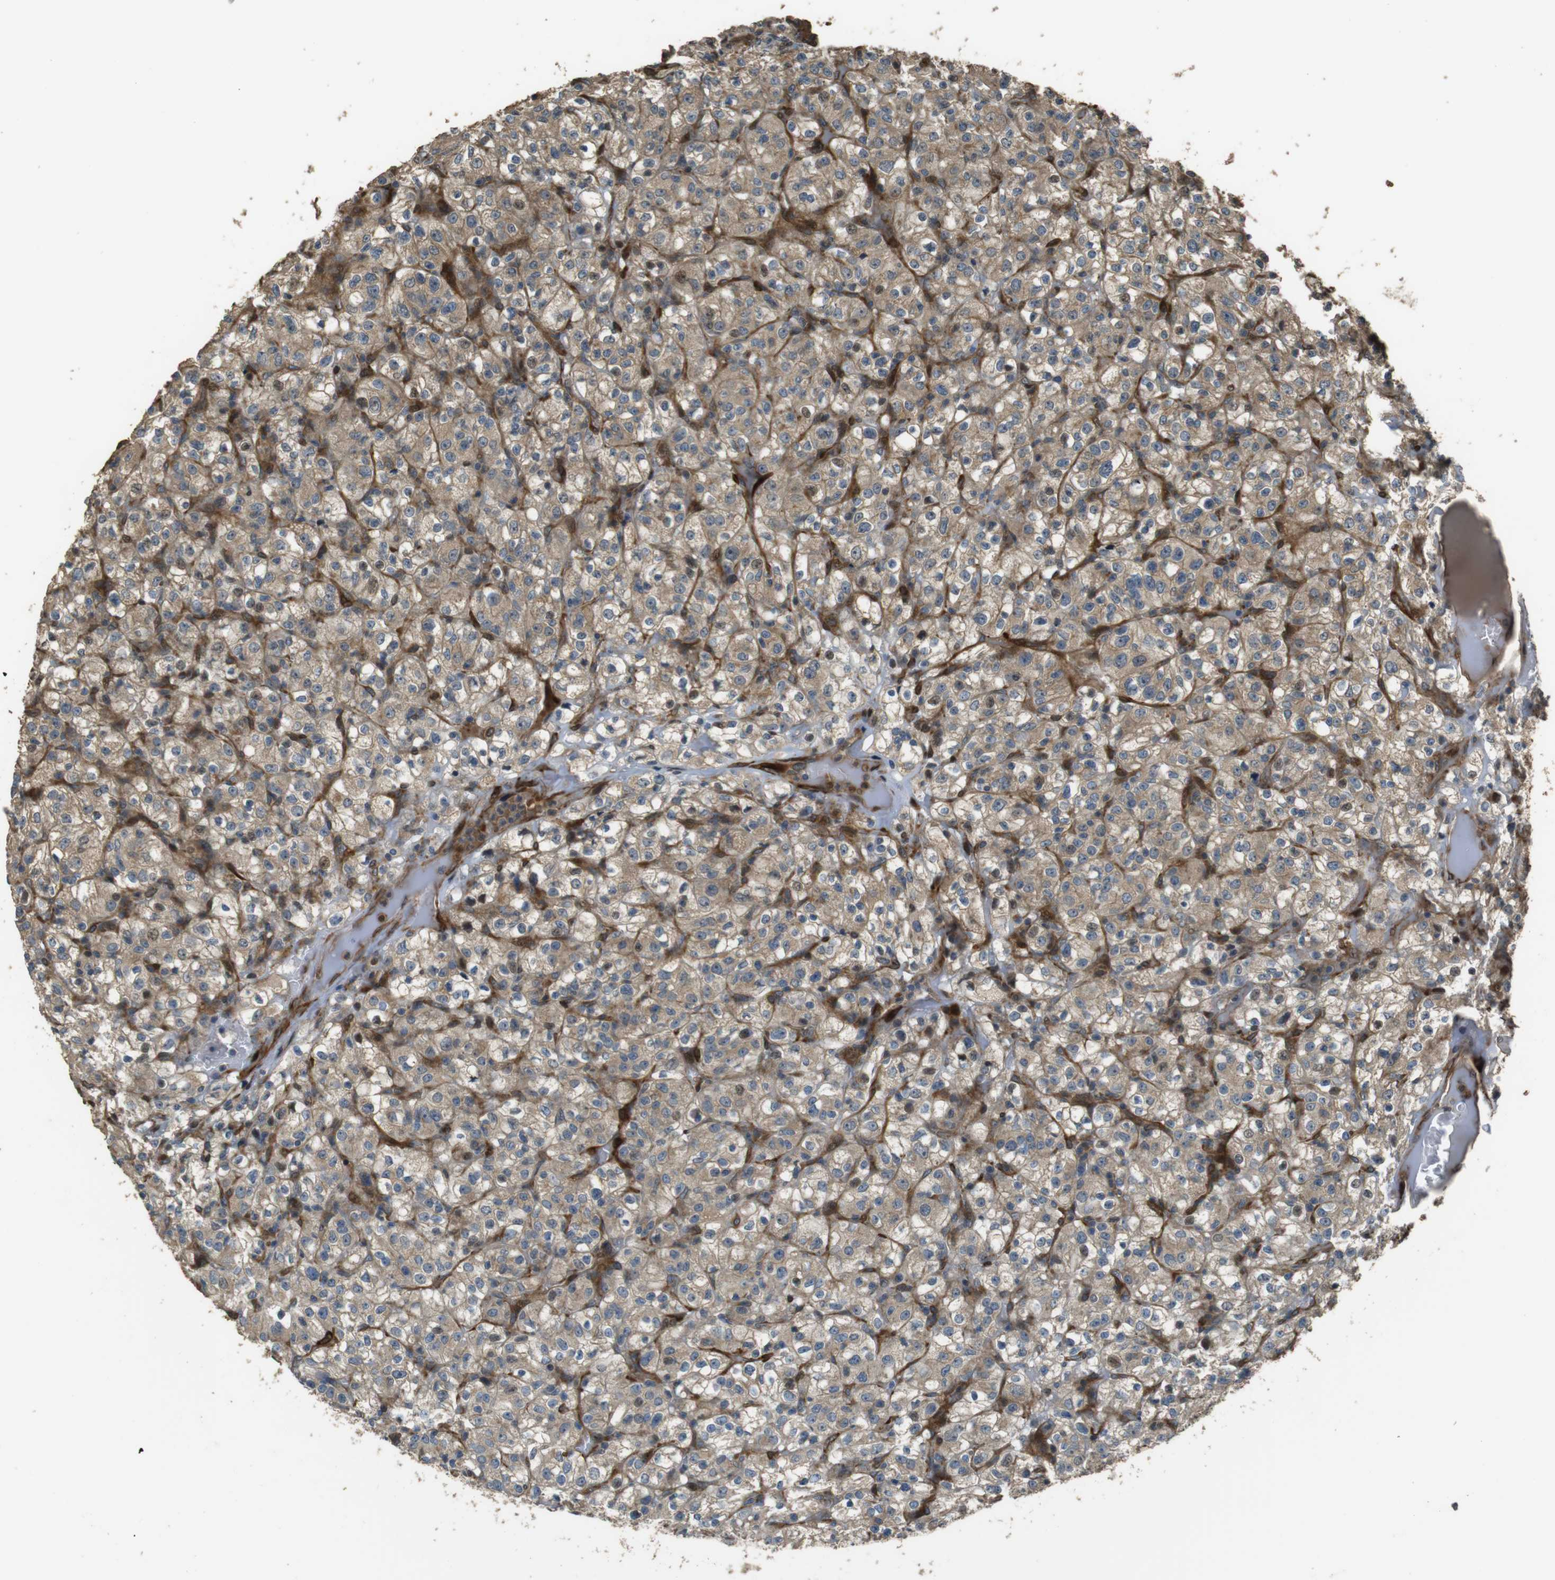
{"staining": {"intensity": "moderate", "quantity": "25%-75%", "location": "cytoplasmic/membranous"}, "tissue": "renal cancer", "cell_type": "Tumor cells", "image_type": "cancer", "snomed": [{"axis": "morphology", "description": "Normal tissue, NOS"}, {"axis": "morphology", "description": "Adenocarcinoma, NOS"}, {"axis": "topography", "description": "Kidney"}], "caption": "Tumor cells reveal medium levels of moderate cytoplasmic/membranous expression in approximately 25%-75% of cells in human renal cancer (adenocarcinoma).", "gene": "MSRB3", "patient": {"sex": "female", "age": 72}}